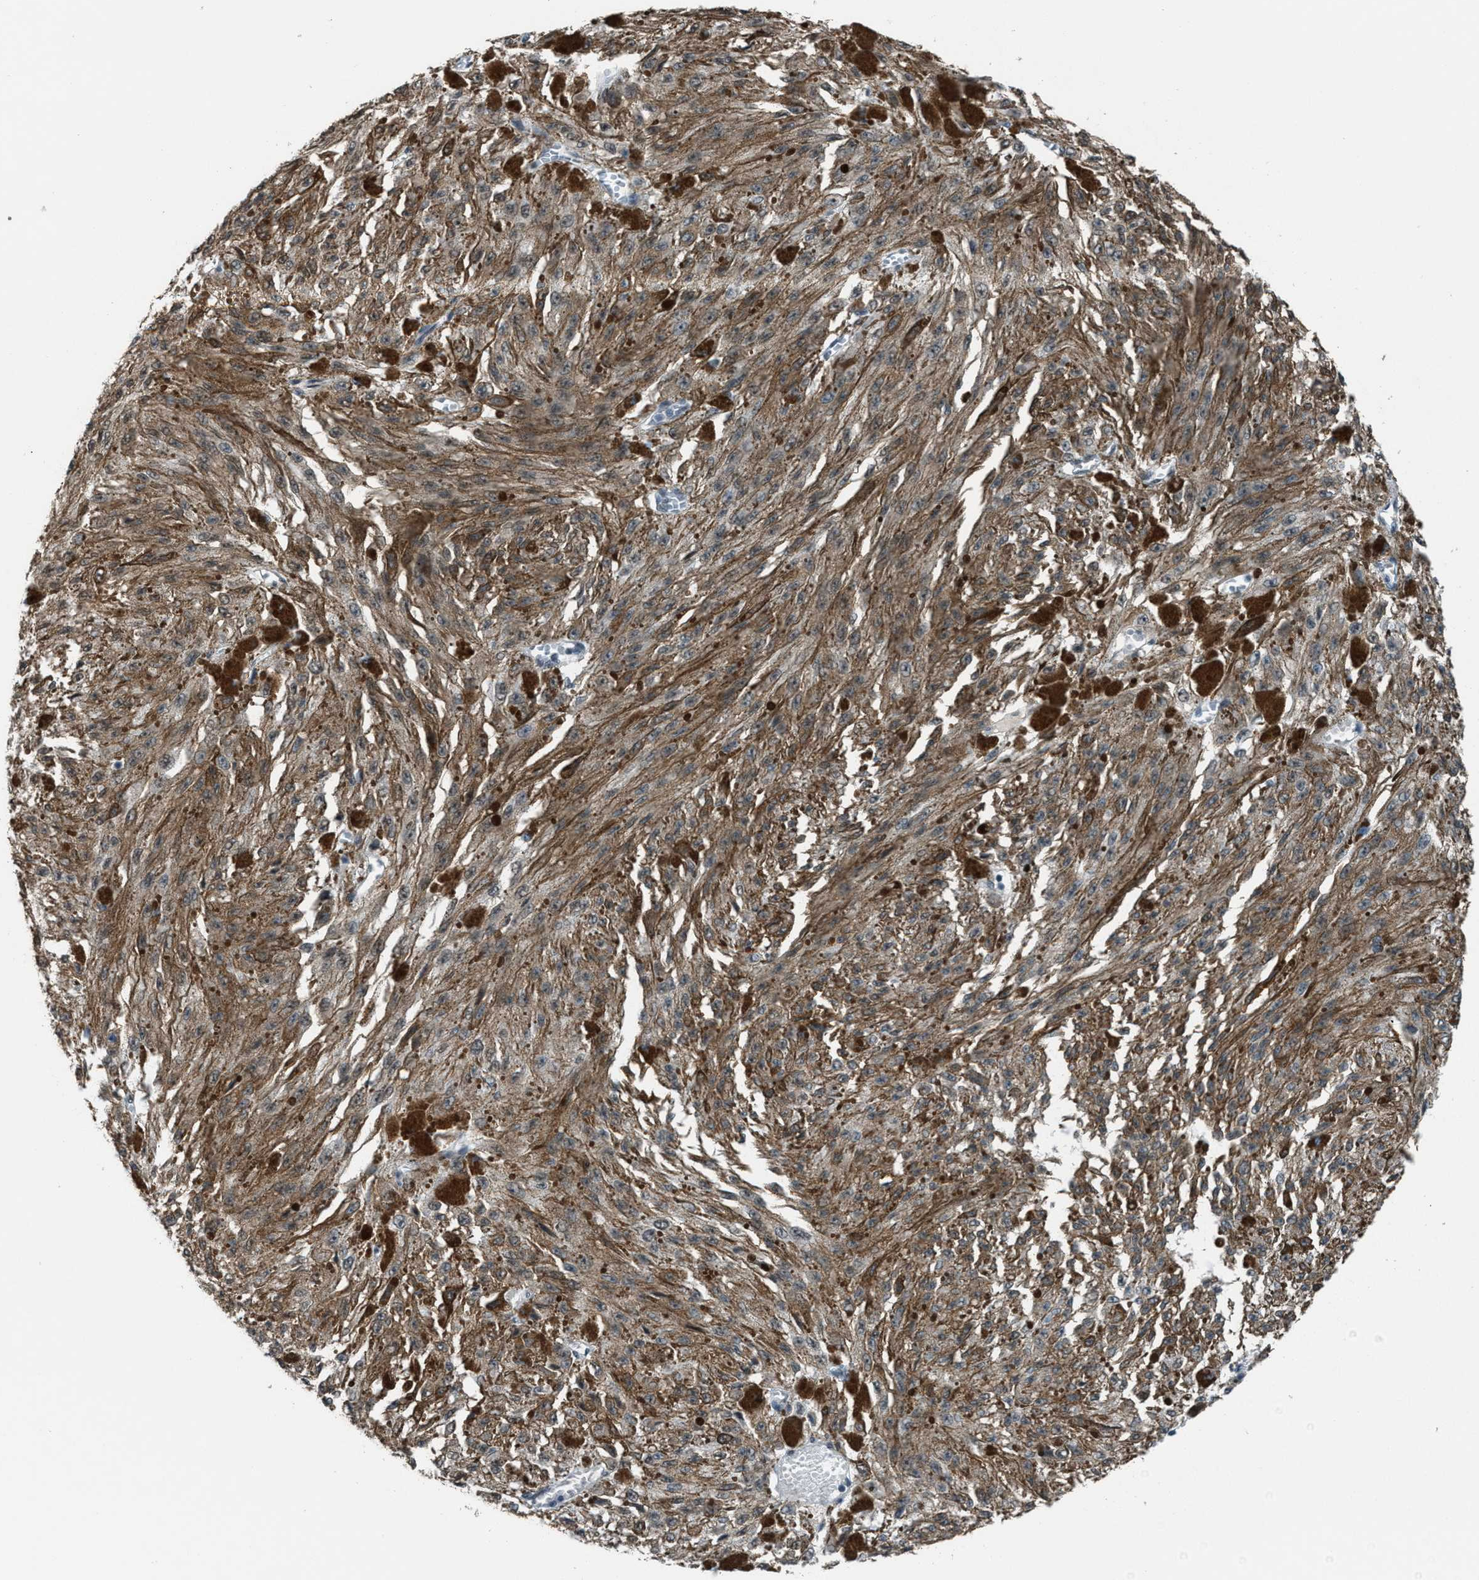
{"staining": {"intensity": "moderate", "quantity": ">75%", "location": "cytoplasmic/membranous"}, "tissue": "melanoma", "cell_type": "Tumor cells", "image_type": "cancer", "snomed": [{"axis": "morphology", "description": "Malignant melanoma, NOS"}, {"axis": "topography", "description": "Other"}], "caption": "Brown immunohistochemical staining in melanoma shows moderate cytoplasmic/membranous expression in about >75% of tumor cells.", "gene": "ZNF276", "patient": {"sex": "male", "age": 79}}